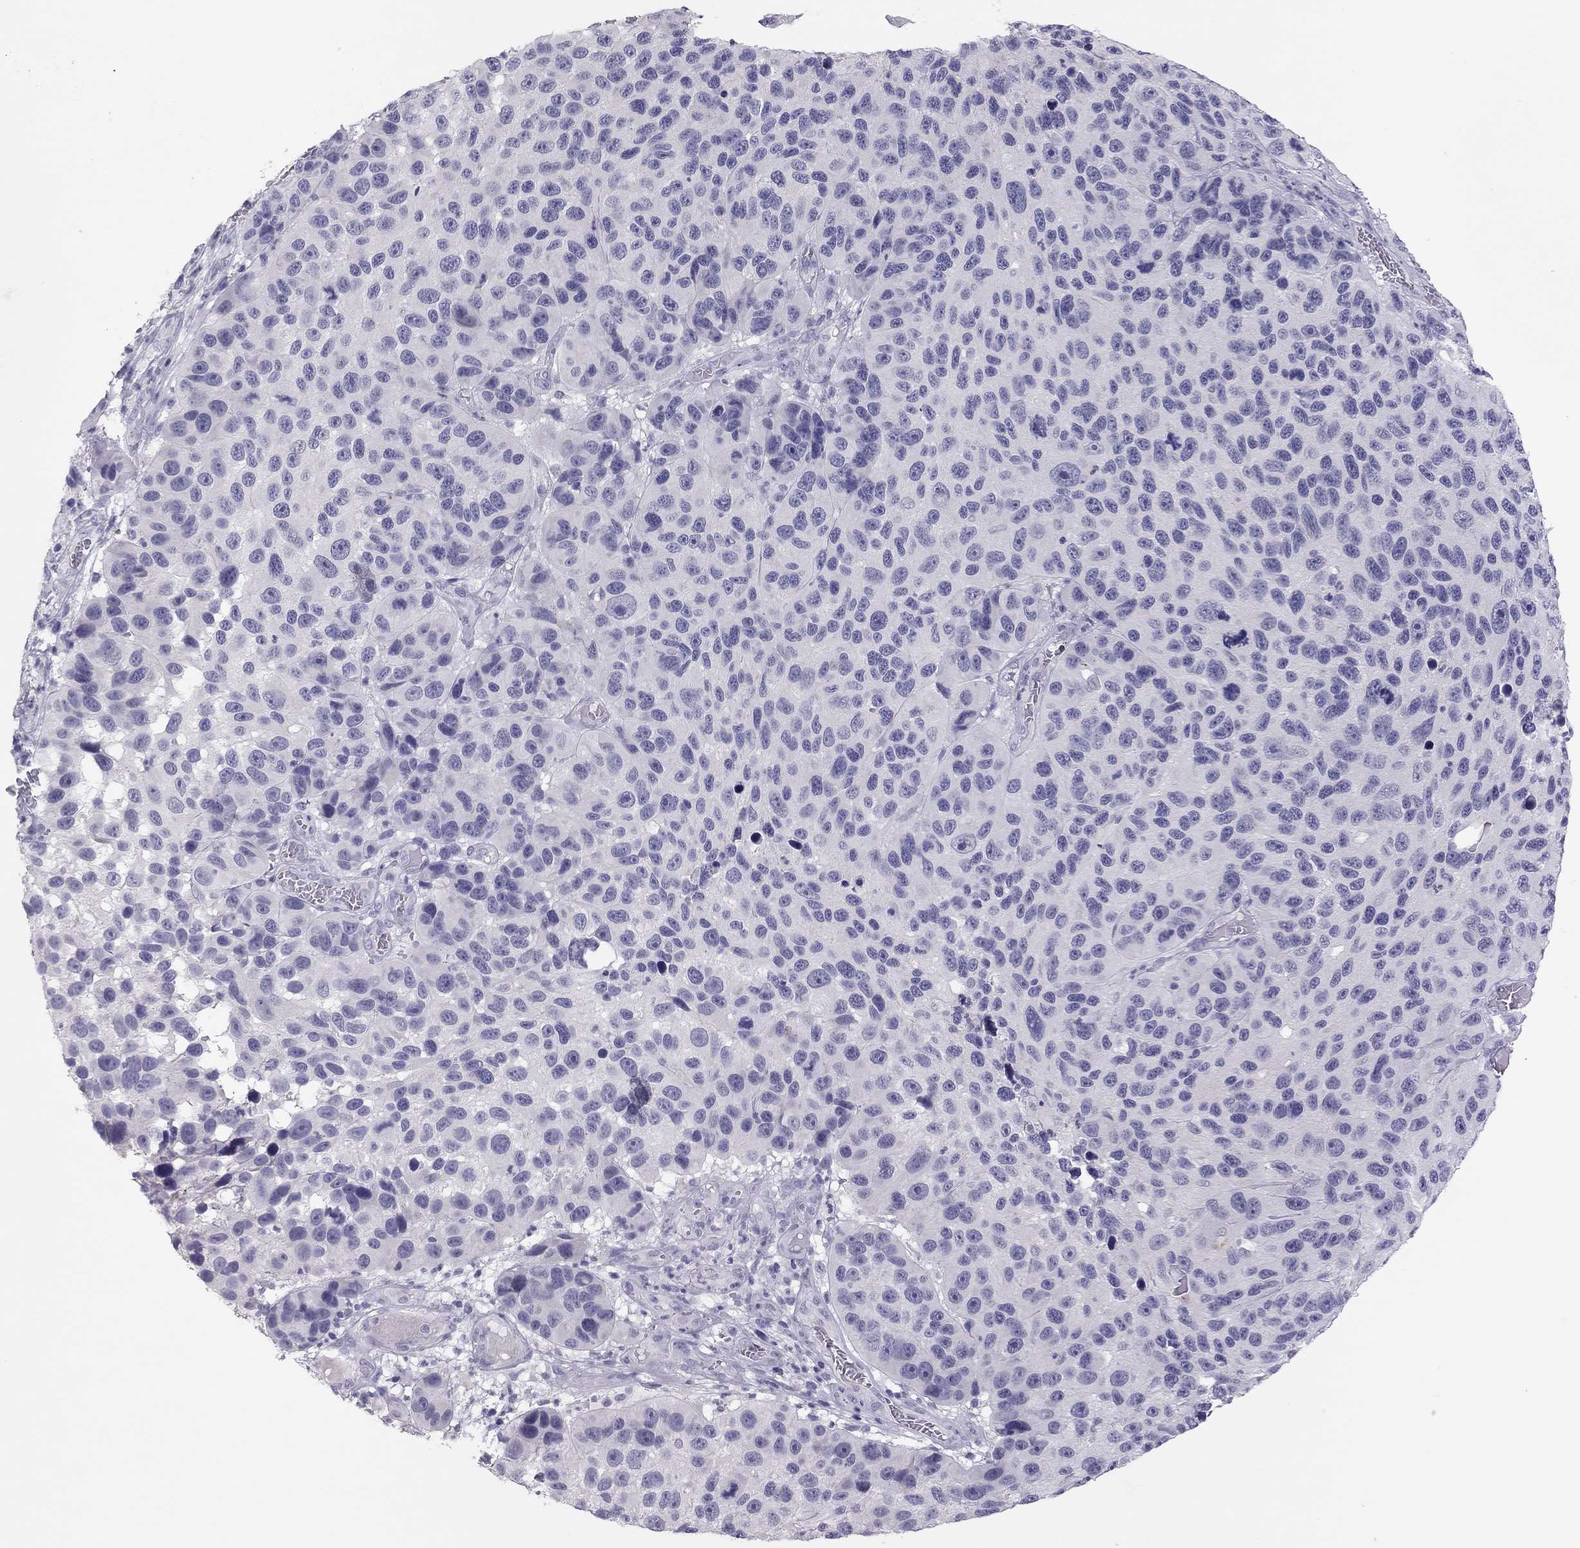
{"staining": {"intensity": "negative", "quantity": "none", "location": "none"}, "tissue": "melanoma", "cell_type": "Tumor cells", "image_type": "cancer", "snomed": [{"axis": "morphology", "description": "Malignant melanoma, NOS"}, {"axis": "topography", "description": "Skin"}], "caption": "Tumor cells are negative for brown protein staining in melanoma. (DAB immunohistochemistry (IHC) visualized using brightfield microscopy, high magnification).", "gene": "ADORA2A", "patient": {"sex": "male", "age": 53}}